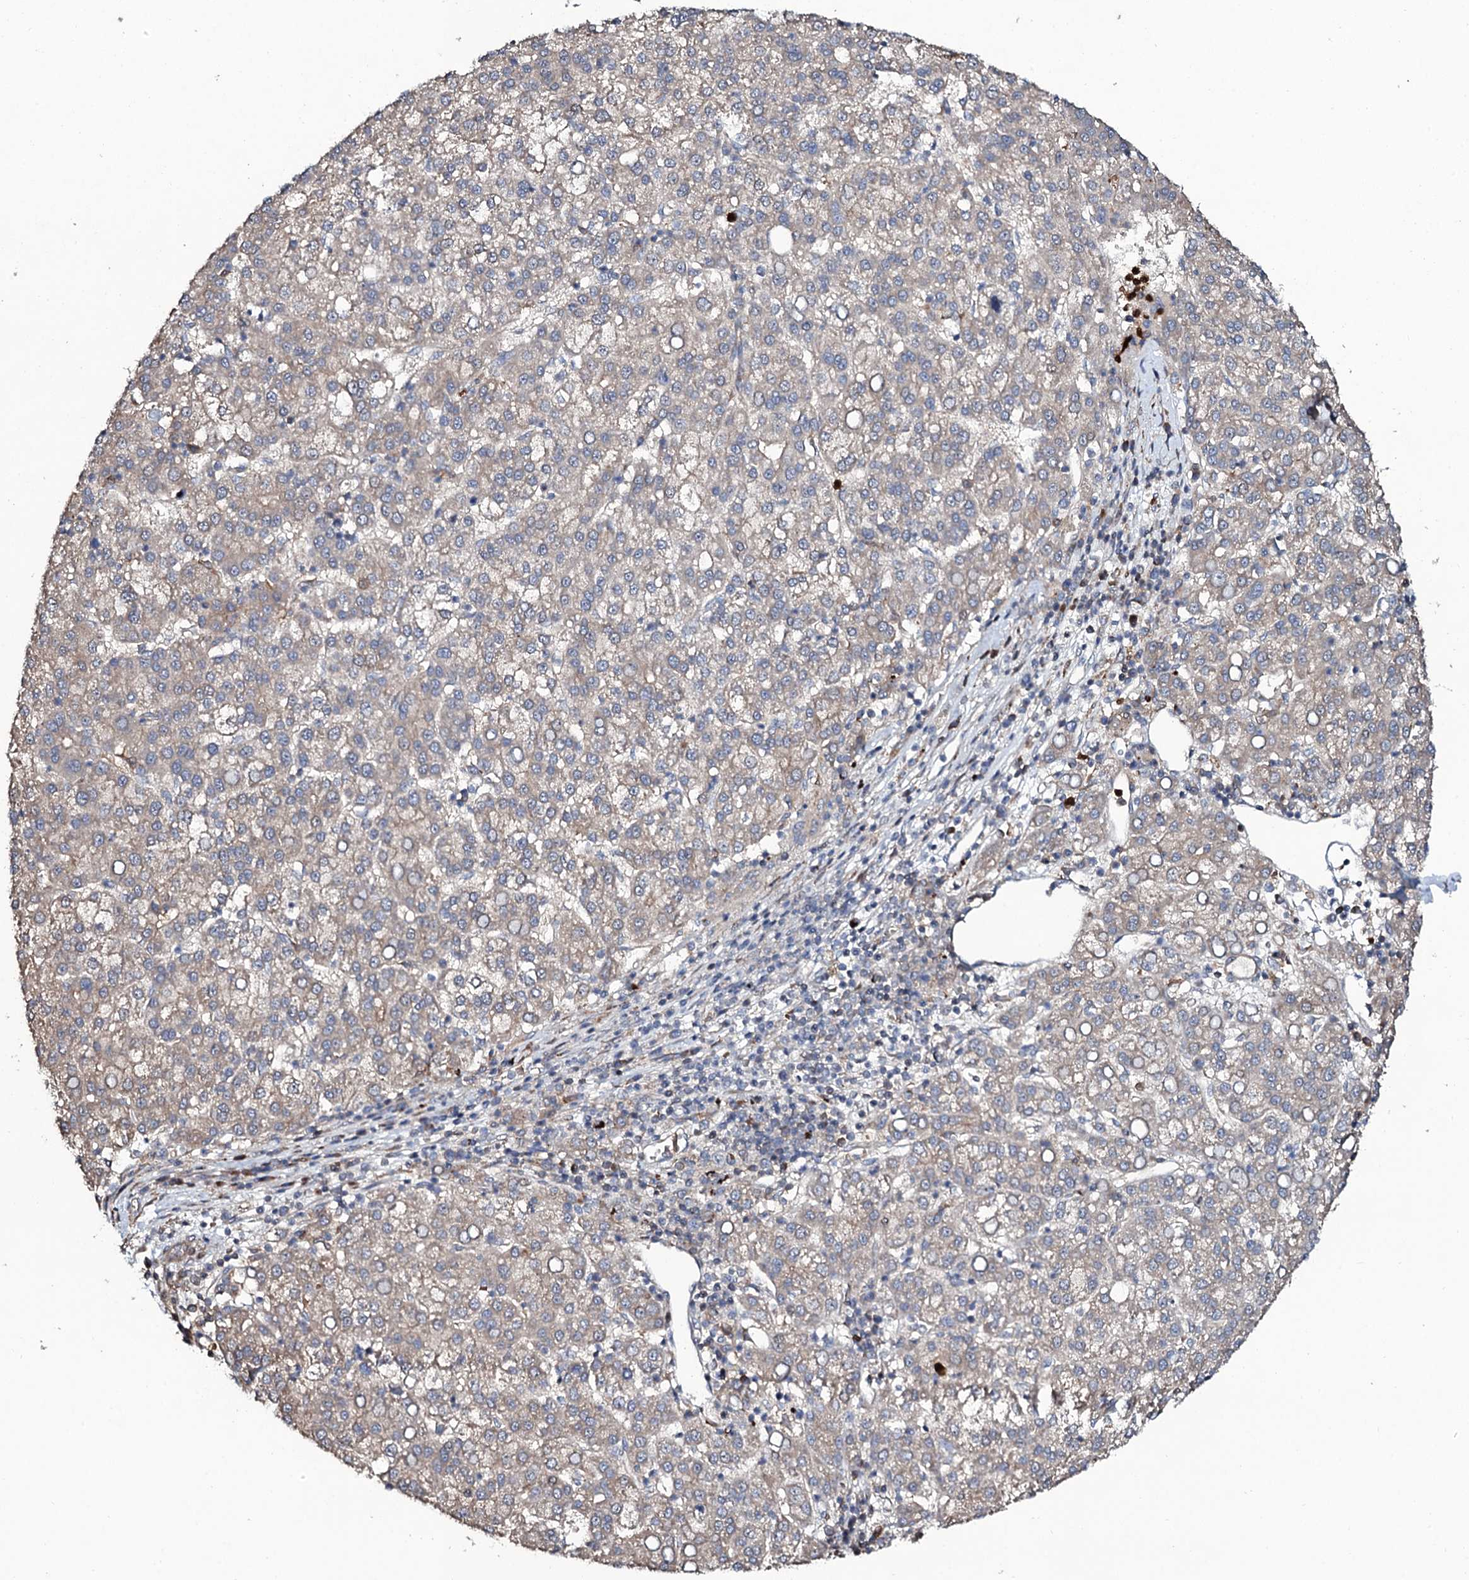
{"staining": {"intensity": "negative", "quantity": "none", "location": "none"}, "tissue": "liver cancer", "cell_type": "Tumor cells", "image_type": "cancer", "snomed": [{"axis": "morphology", "description": "Carcinoma, Hepatocellular, NOS"}, {"axis": "topography", "description": "Liver"}], "caption": "The photomicrograph demonstrates no significant expression in tumor cells of liver hepatocellular carcinoma. (DAB immunohistochemistry (IHC) visualized using brightfield microscopy, high magnification).", "gene": "COG6", "patient": {"sex": "female", "age": 58}}